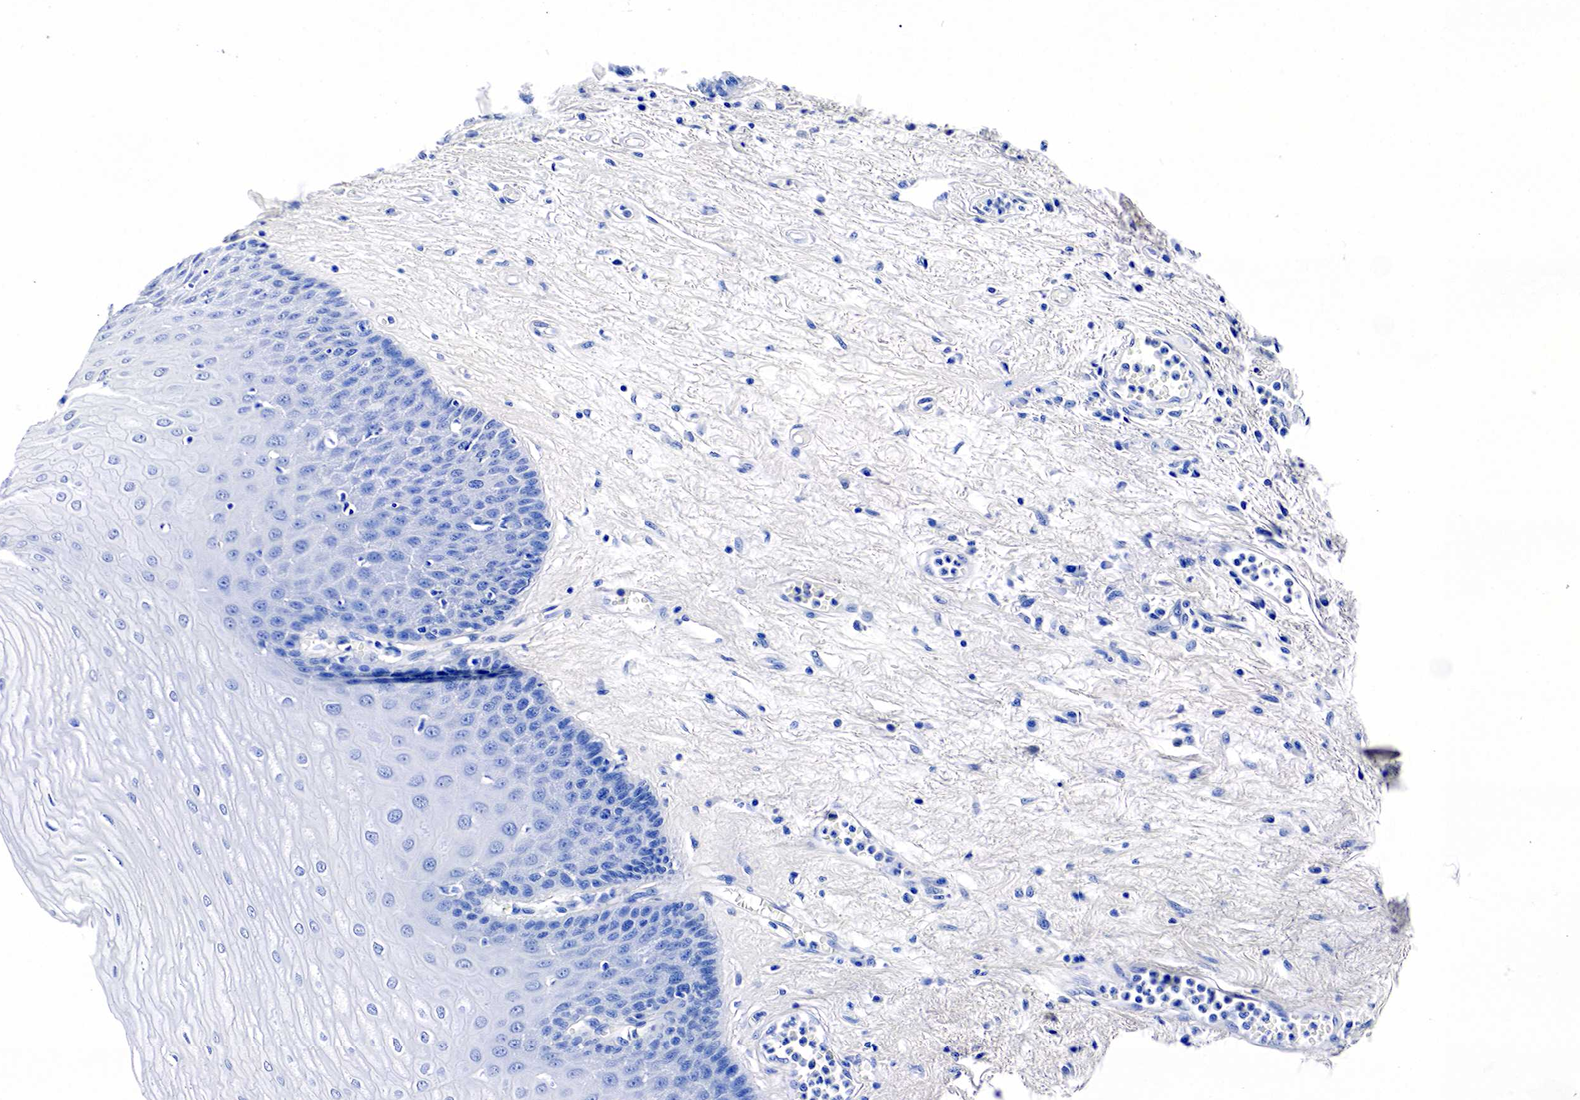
{"staining": {"intensity": "negative", "quantity": "none", "location": "none"}, "tissue": "esophagus", "cell_type": "Squamous epithelial cells", "image_type": "normal", "snomed": [{"axis": "morphology", "description": "Normal tissue, NOS"}, {"axis": "topography", "description": "Esophagus"}], "caption": "Immunohistochemistry (IHC) photomicrograph of benign esophagus stained for a protein (brown), which shows no positivity in squamous epithelial cells. (Stains: DAB (3,3'-diaminobenzidine) IHC with hematoxylin counter stain, Microscopy: brightfield microscopy at high magnification).", "gene": "KLK3", "patient": {"sex": "male", "age": 65}}